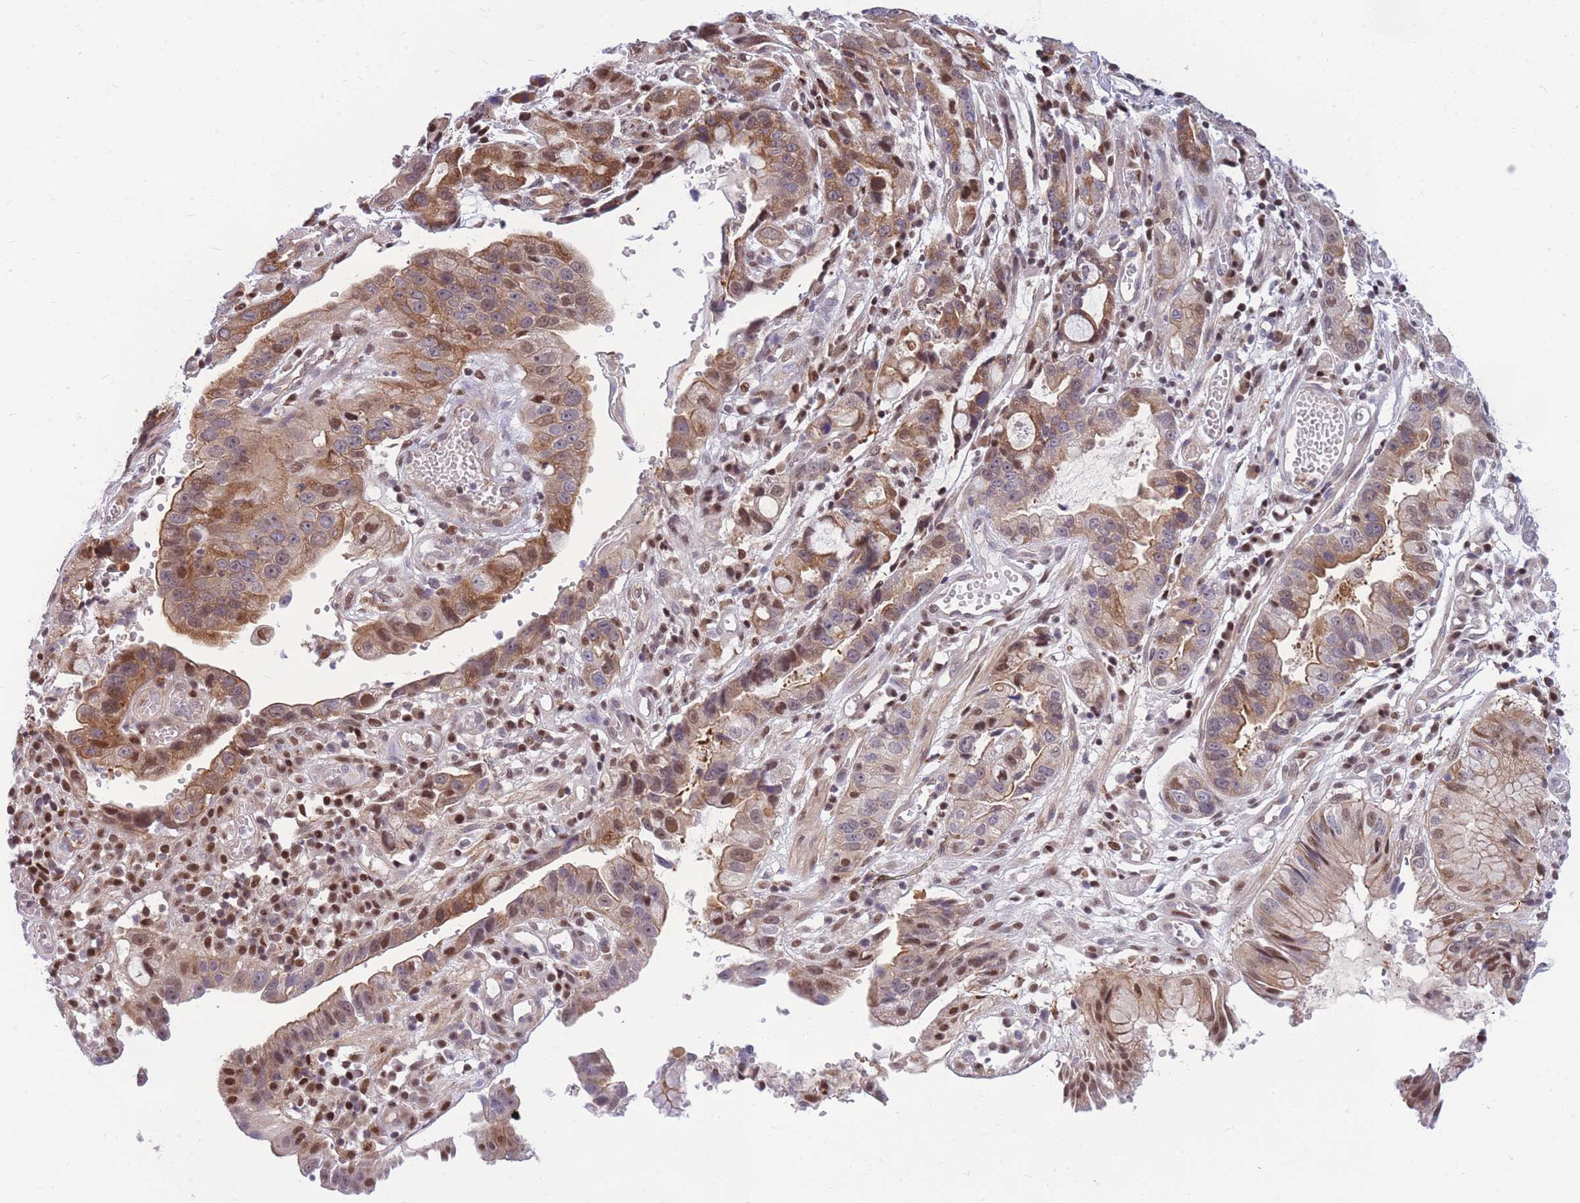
{"staining": {"intensity": "moderate", "quantity": ">75%", "location": "cytoplasmic/membranous,nuclear"}, "tissue": "stomach cancer", "cell_type": "Tumor cells", "image_type": "cancer", "snomed": [{"axis": "morphology", "description": "Adenocarcinoma, NOS"}, {"axis": "topography", "description": "Stomach"}], "caption": "Protein expression analysis of stomach cancer demonstrates moderate cytoplasmic/membranous and nuclear positivity in approximately >75% of tumor cells. (DAB (3,3'-diaminobenzidine) IHC with brightfield microscopy, high magnification).", "gene": "CRACD", "patient": {"sex": "male", "age": 55}}